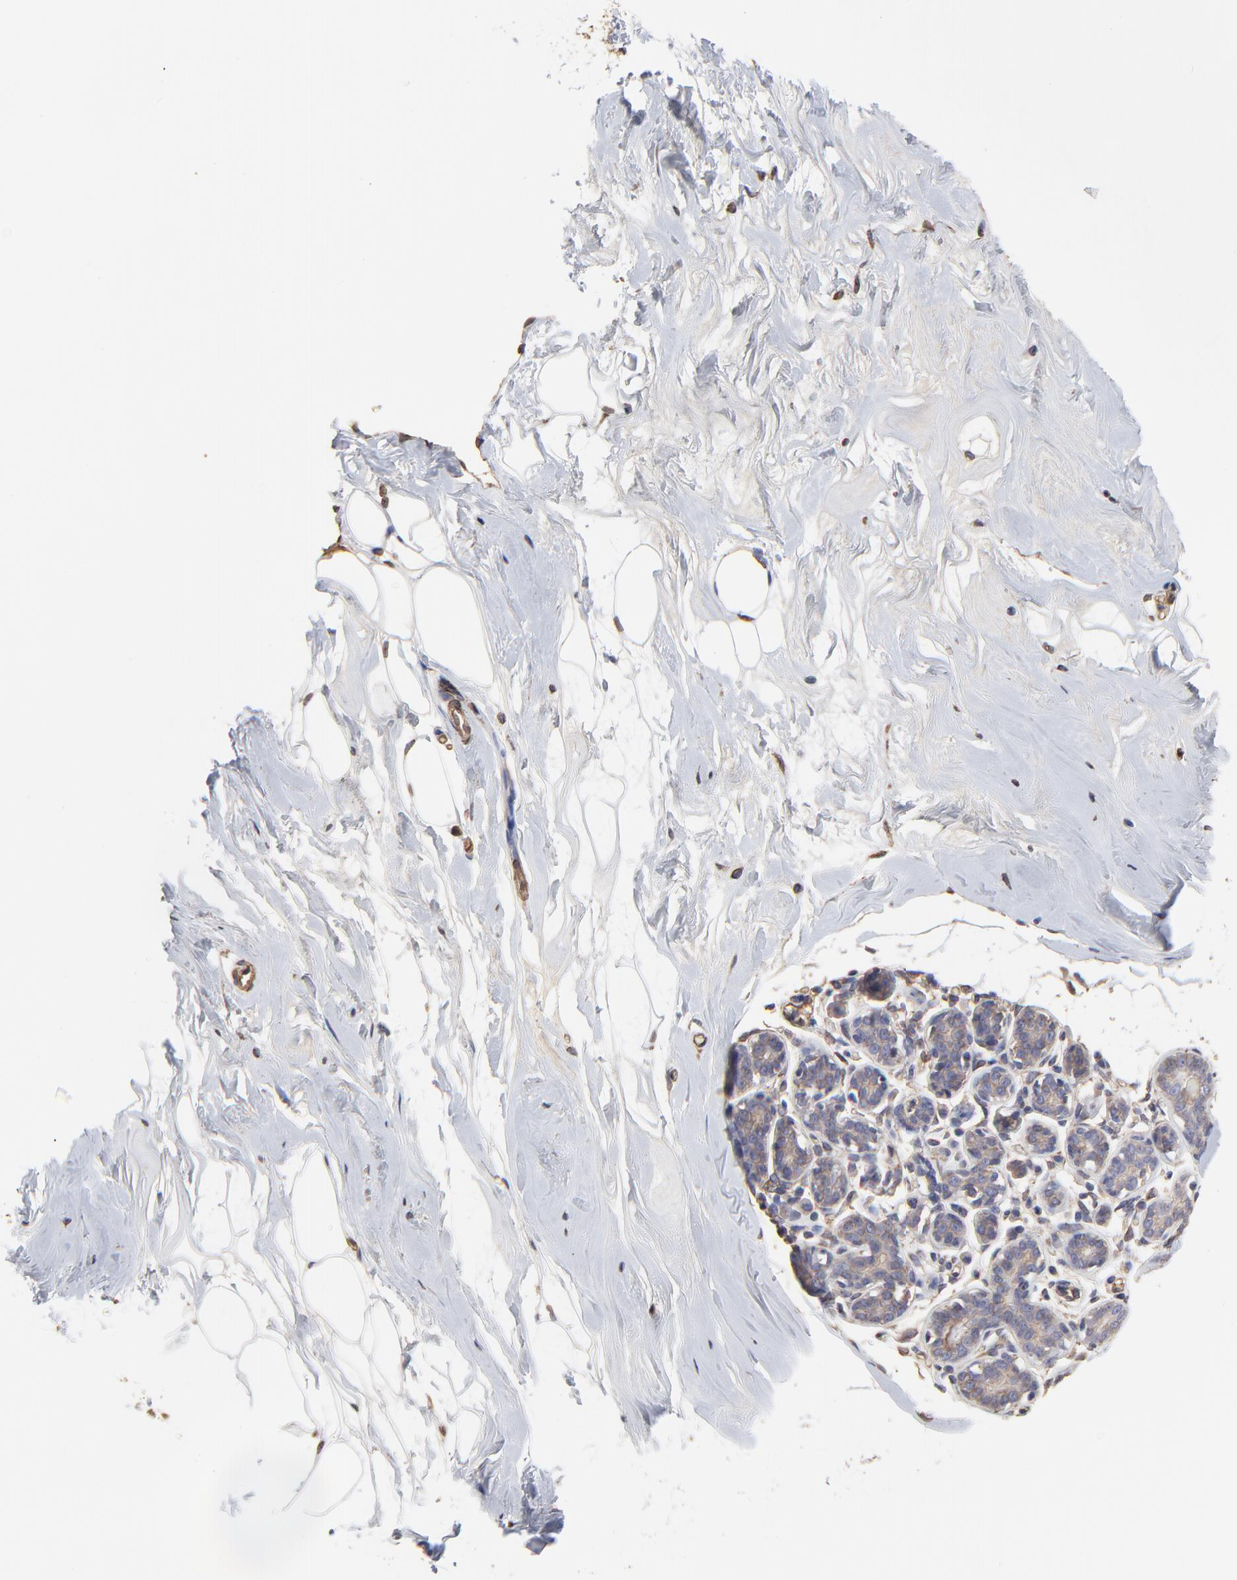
{"staining": {"intensity": "negative", "quantity": "none", "location": "none"}, "tissue": "breast", "cell_type": "Adipocytes", "image_type": "normal", "snomed": [{"axis": "morphology", "description": "Normal tissue, NOS"}, {"axis": "morphology", "description": "Fibrosis, NOS"}, {"axis": "topography", "description": "Breast"}], "caption": "IHC of normal human breast displays no staining in adipocytes. (DAB (3,3'-diaminobenzidine) IHC visualized using brightfield microscopy, high magnification).", "gene": "LRCH2", "patient": {"sex": "female", "age": 39}}